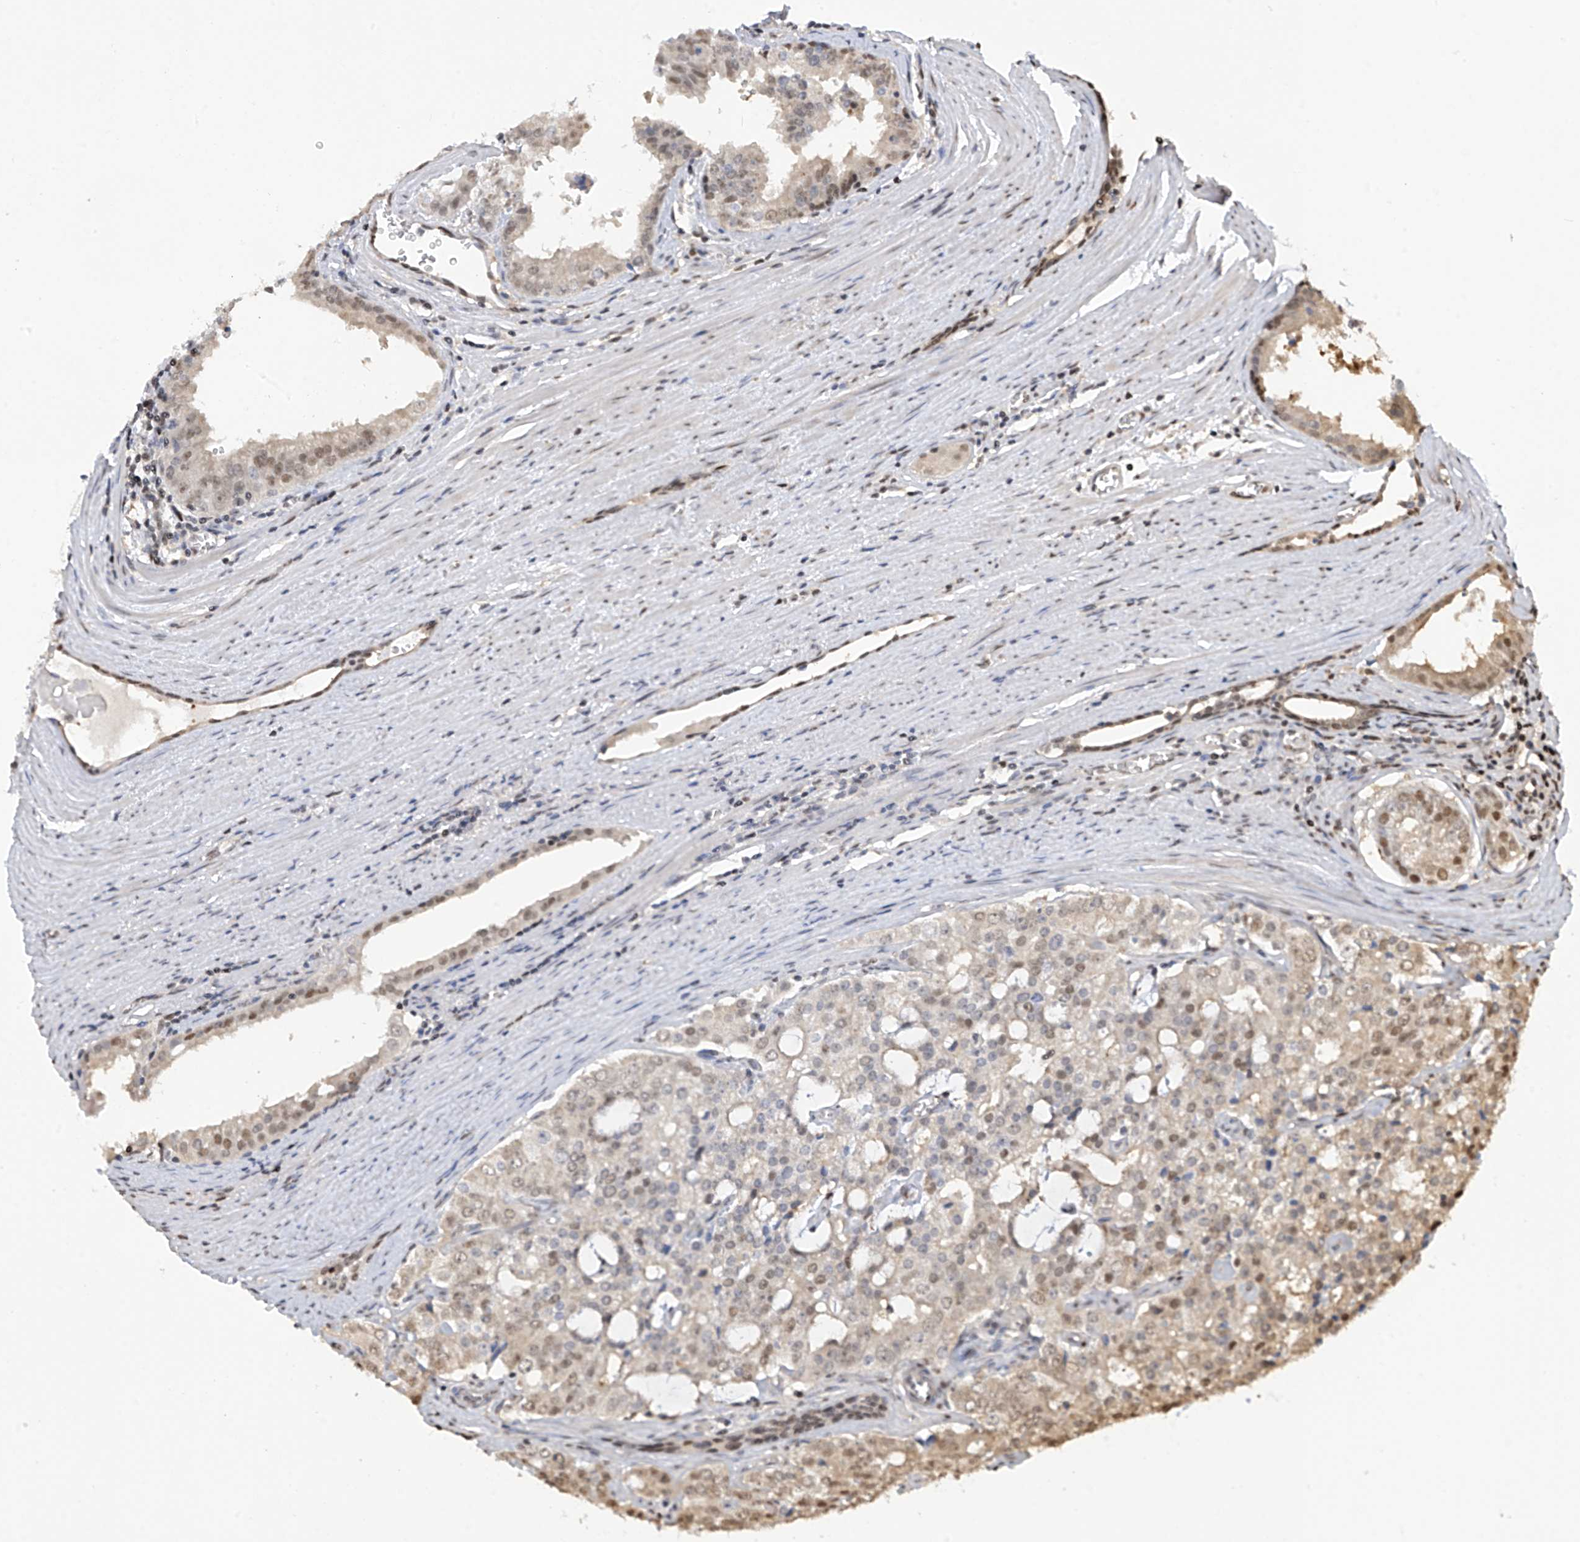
{"staining": {"intensity": "weak", "quantity": "<25%", "location": "nuclear"}, "tissue": "prostate cancer", "cell_type": "Tumor cells", "image_type": "cancer", "snomed": [{"axis": "morphology", "description": "Adenocarcinoma, High grade"}, {"axis": "topography", "description": "Prostate"}], "caption": "The photomicrograph reveals no staining of tumor cells in prostate cancer. The staining was performed using DAB to visualize the protein expression in brown, while the nuclei were stained in blue with hematoxylin (Magnification: 20x).", "gene": "PMM1", "patient": {"sex": "male", "age": 68}}